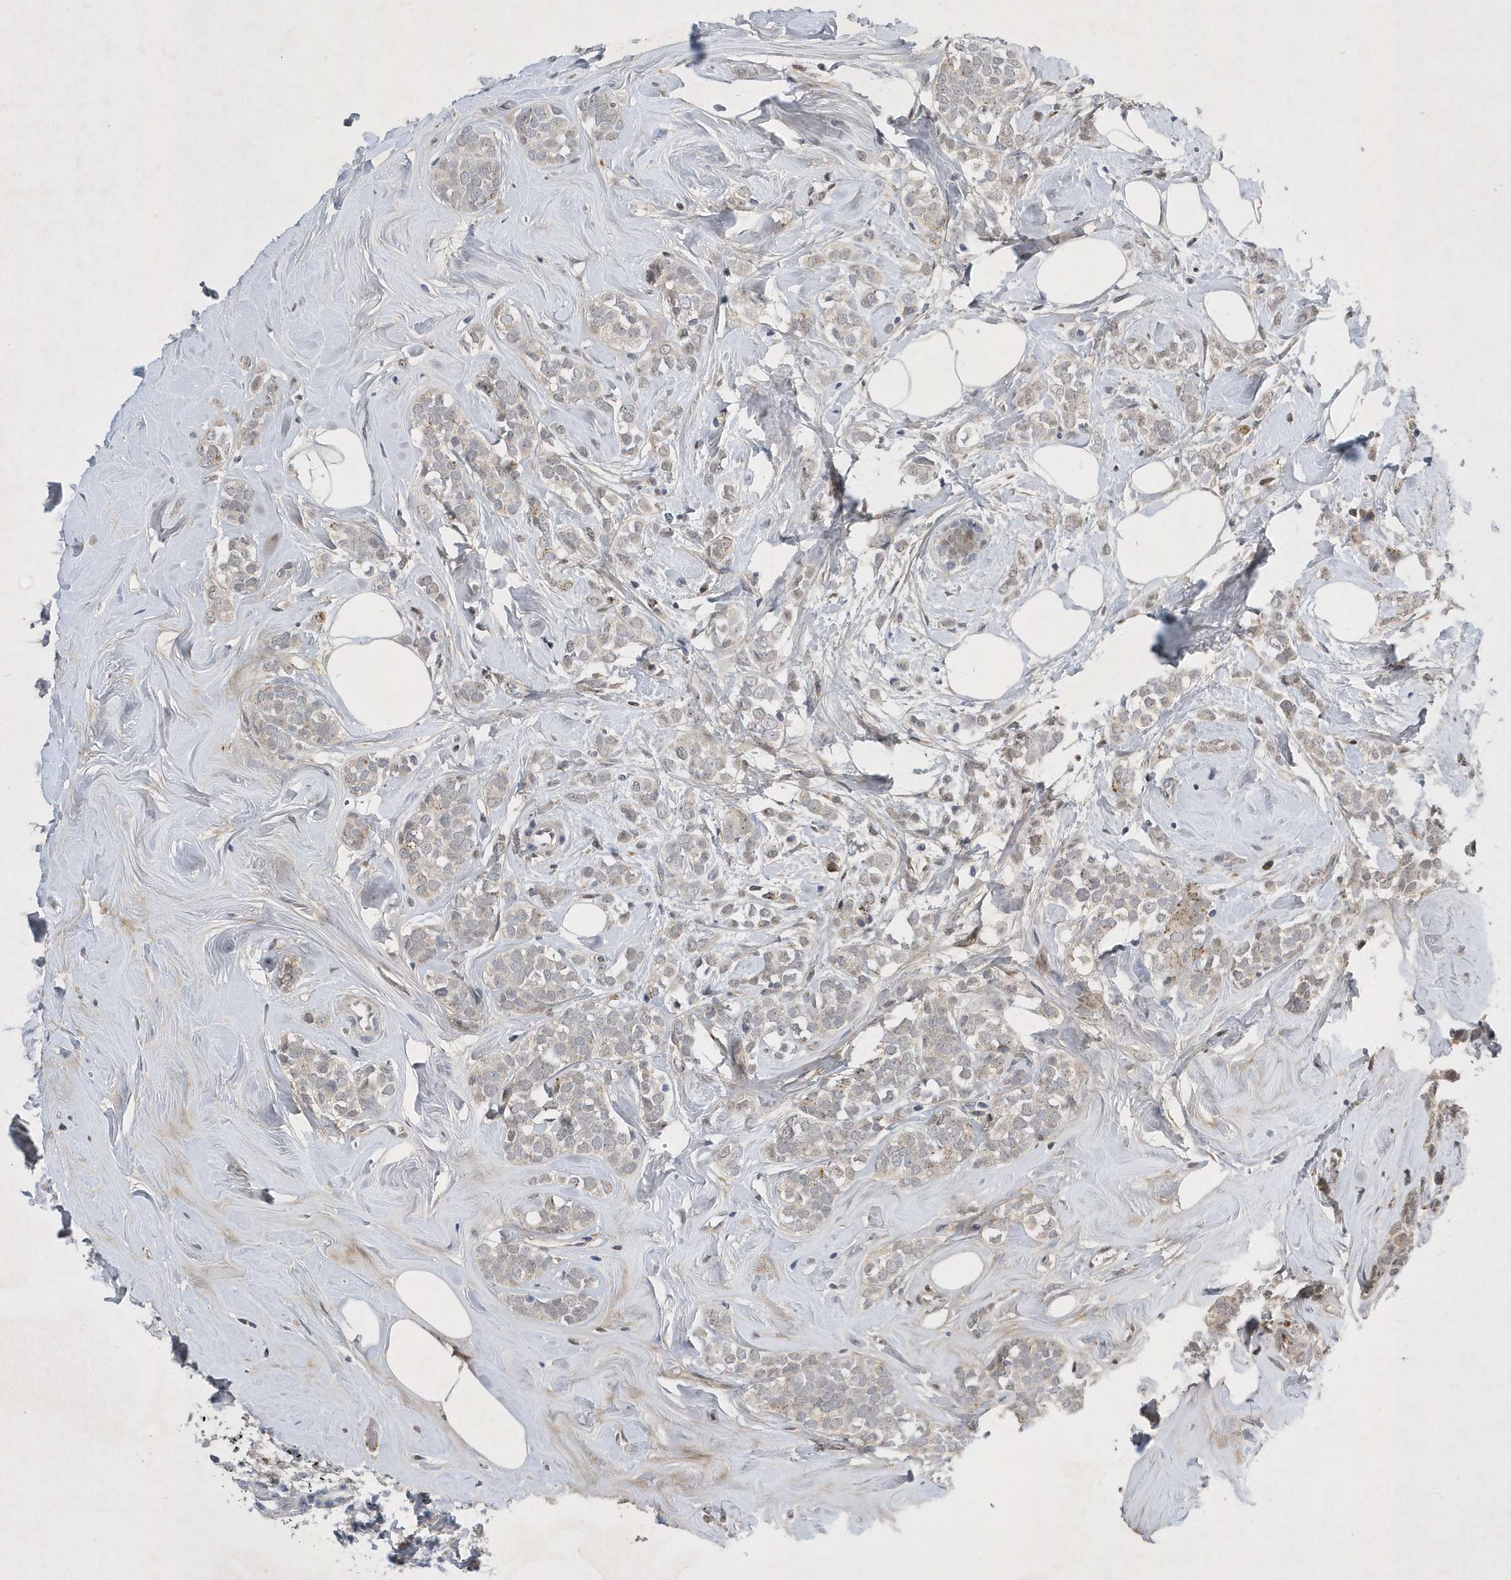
{"staining": {"intensity": "negative", "quantity": "none", "location": "none"}, "tissue": "breast cancer", "cell_type": "Tumor cells", "image_type": "cancer", "snomed": [{"axis": "morphology", "description": "Lobular carcinoma"}, {"axis": "topography", "description": "Breast"}], "caption": "High power microscopy photomicrograph of an immunohistochemistry (IHC) photomicrograph of breast cancer (lobular carcinoma), revealing no significant positivity in tumor cells.", "gene": "FAM217A", "patient": {"sex": "female", "age": 47}}